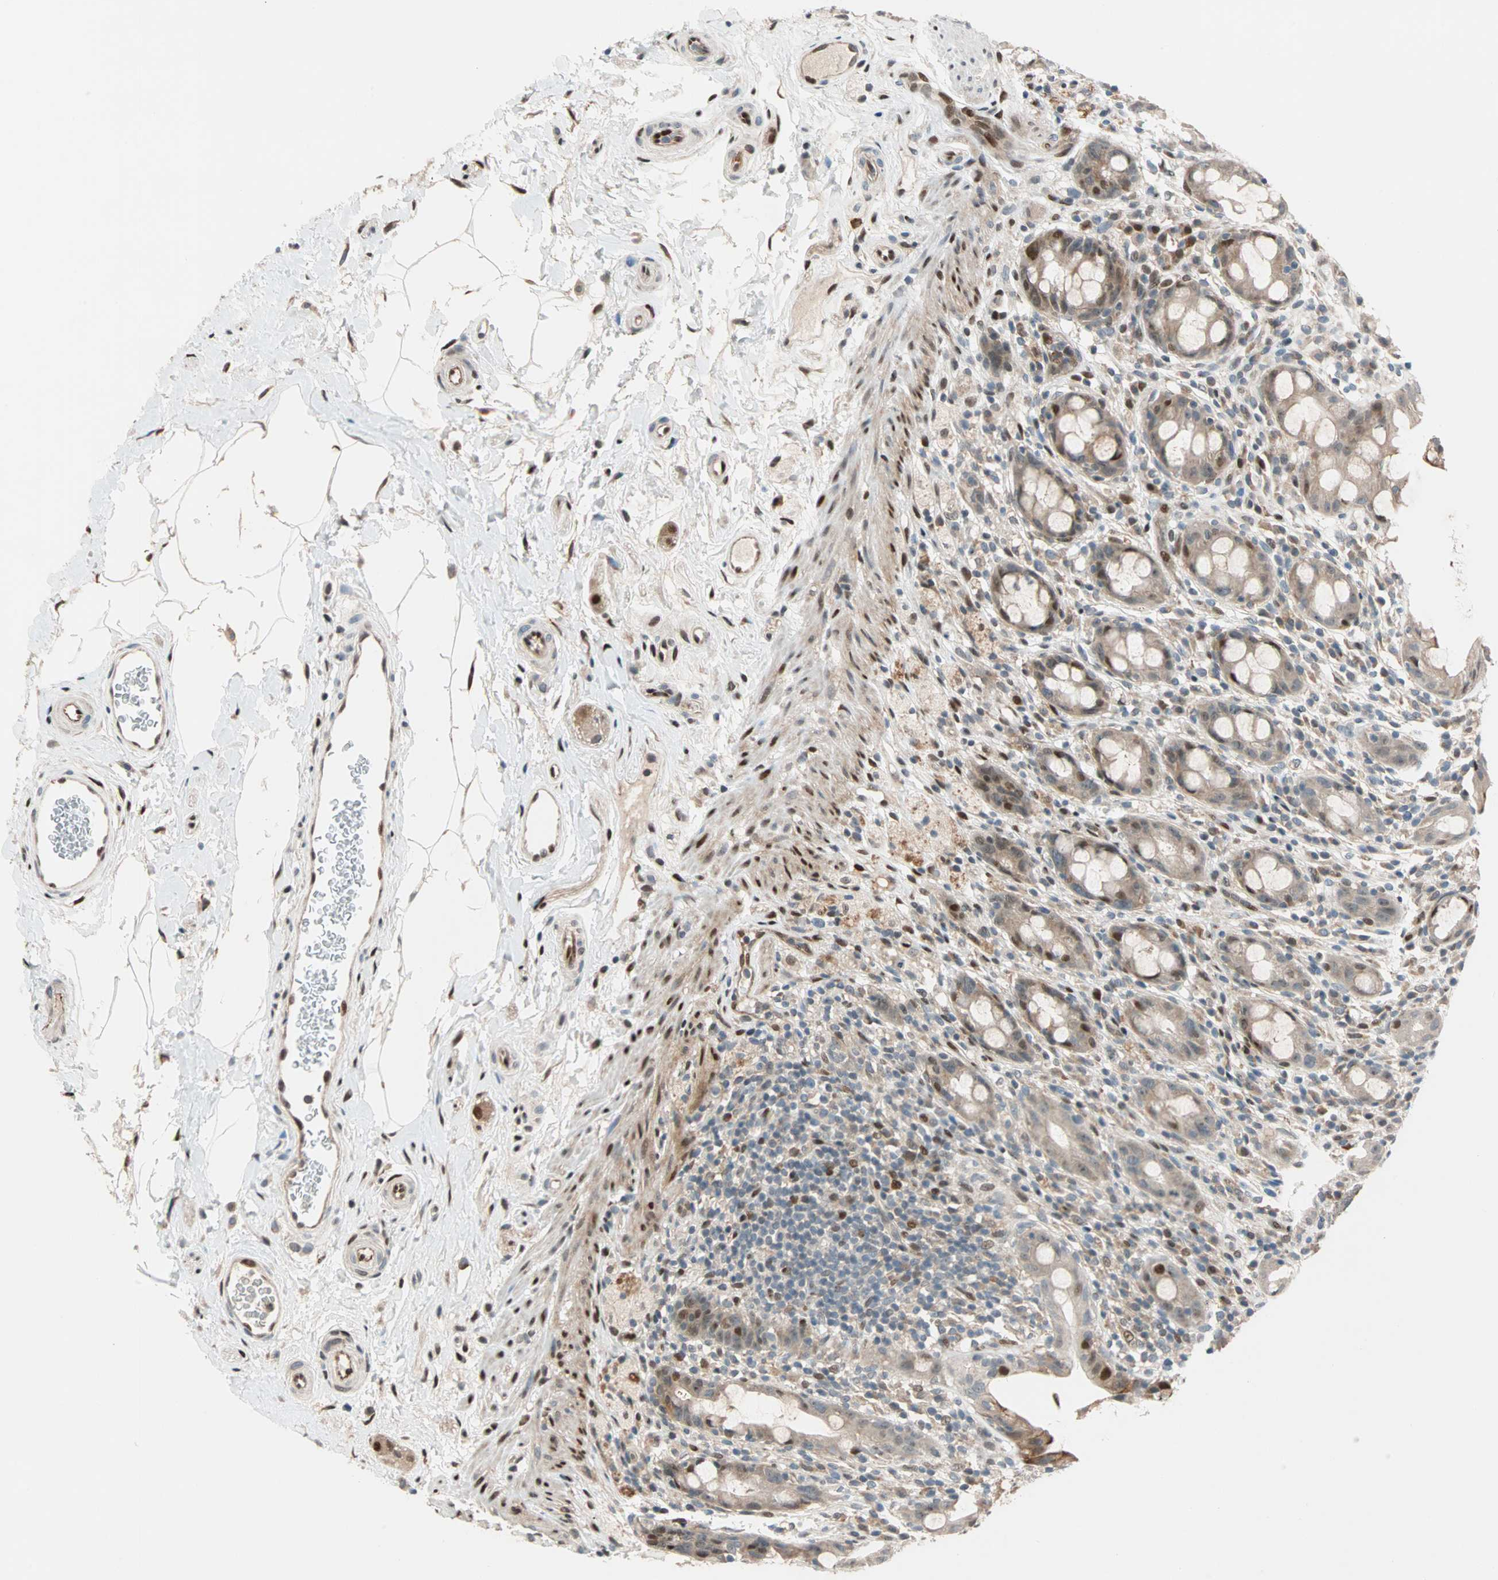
{"staining": {"intensity": "strong", "quantity": ">75%", "location": "cytoplasmic/membranous,nuclear"}, "tissue": "rectum", "cell_type": "Glandular cells", "image_type": "normal", "snomed": [{"axis": "morphology", "description": "Normal tissue, NOS"}, {"axis": "topography", "description": "Rectum"}], "caption": "An IHC histopathology image of normal tissue is shown. Protein staining in brown shows strong cytoplasmic/membranous,nuclear positivity in rectum within glandular cells.", "gene": "HECW1", "patient": {"sex": "male", "age": 44}}